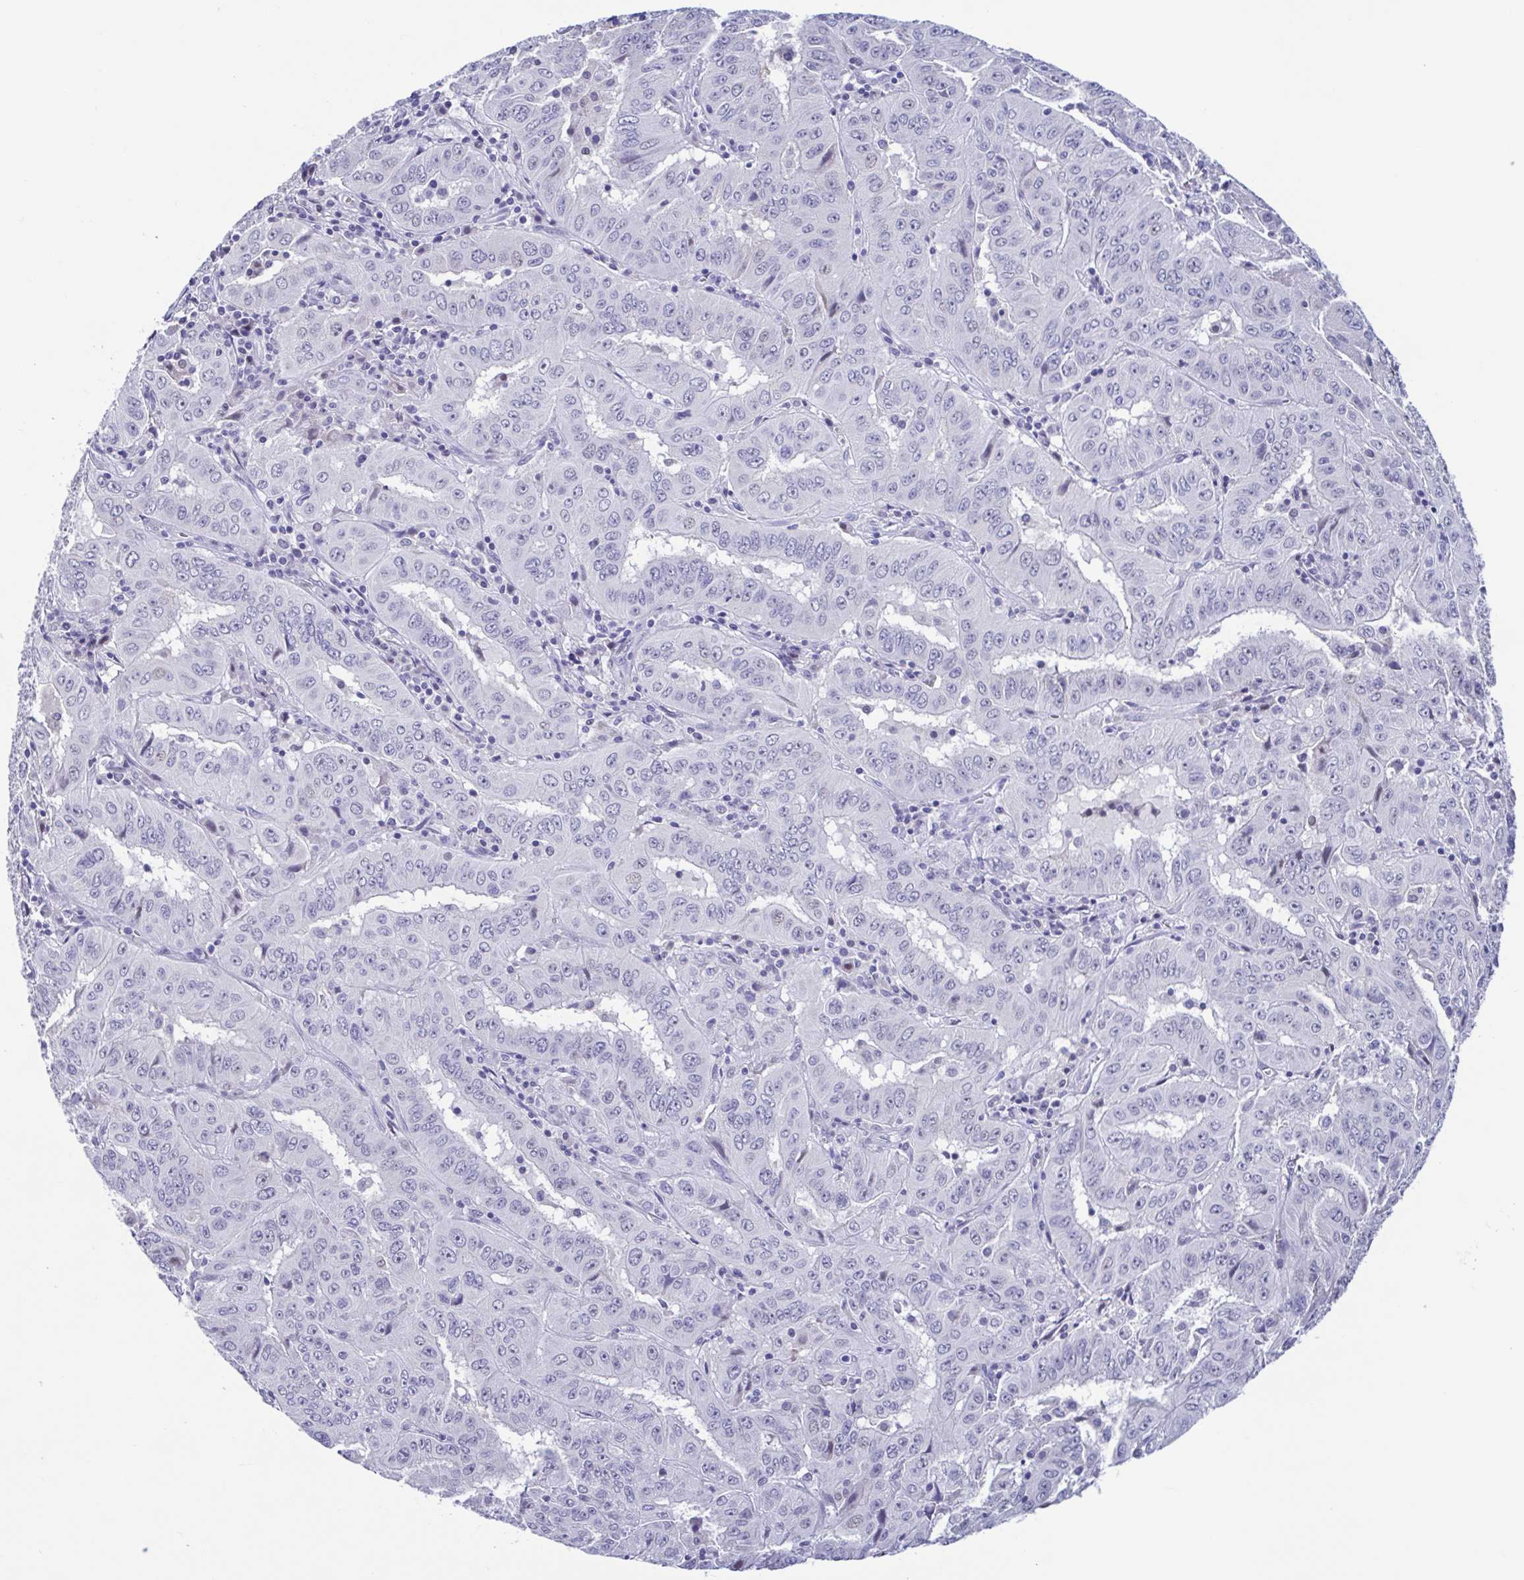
{"staining": {"intensity": "negative", "quantity": "none", "location": "none"}, "tissue": "pancreatic cancer", "cell_type": "Tumor cells", "image_type": "cancer", "snomed": [{"axis": "morphology", "description": "Adenocarcinoma, NOS"}, {"axis": "topography", "description": "Pancreas"}], "caption": "Image shows no protein positivity in tumor cells of adenocarcinoma (pancreatic) tissue.", "gene": "PERM1", "patient": {"sex": "male", "age": 63}}